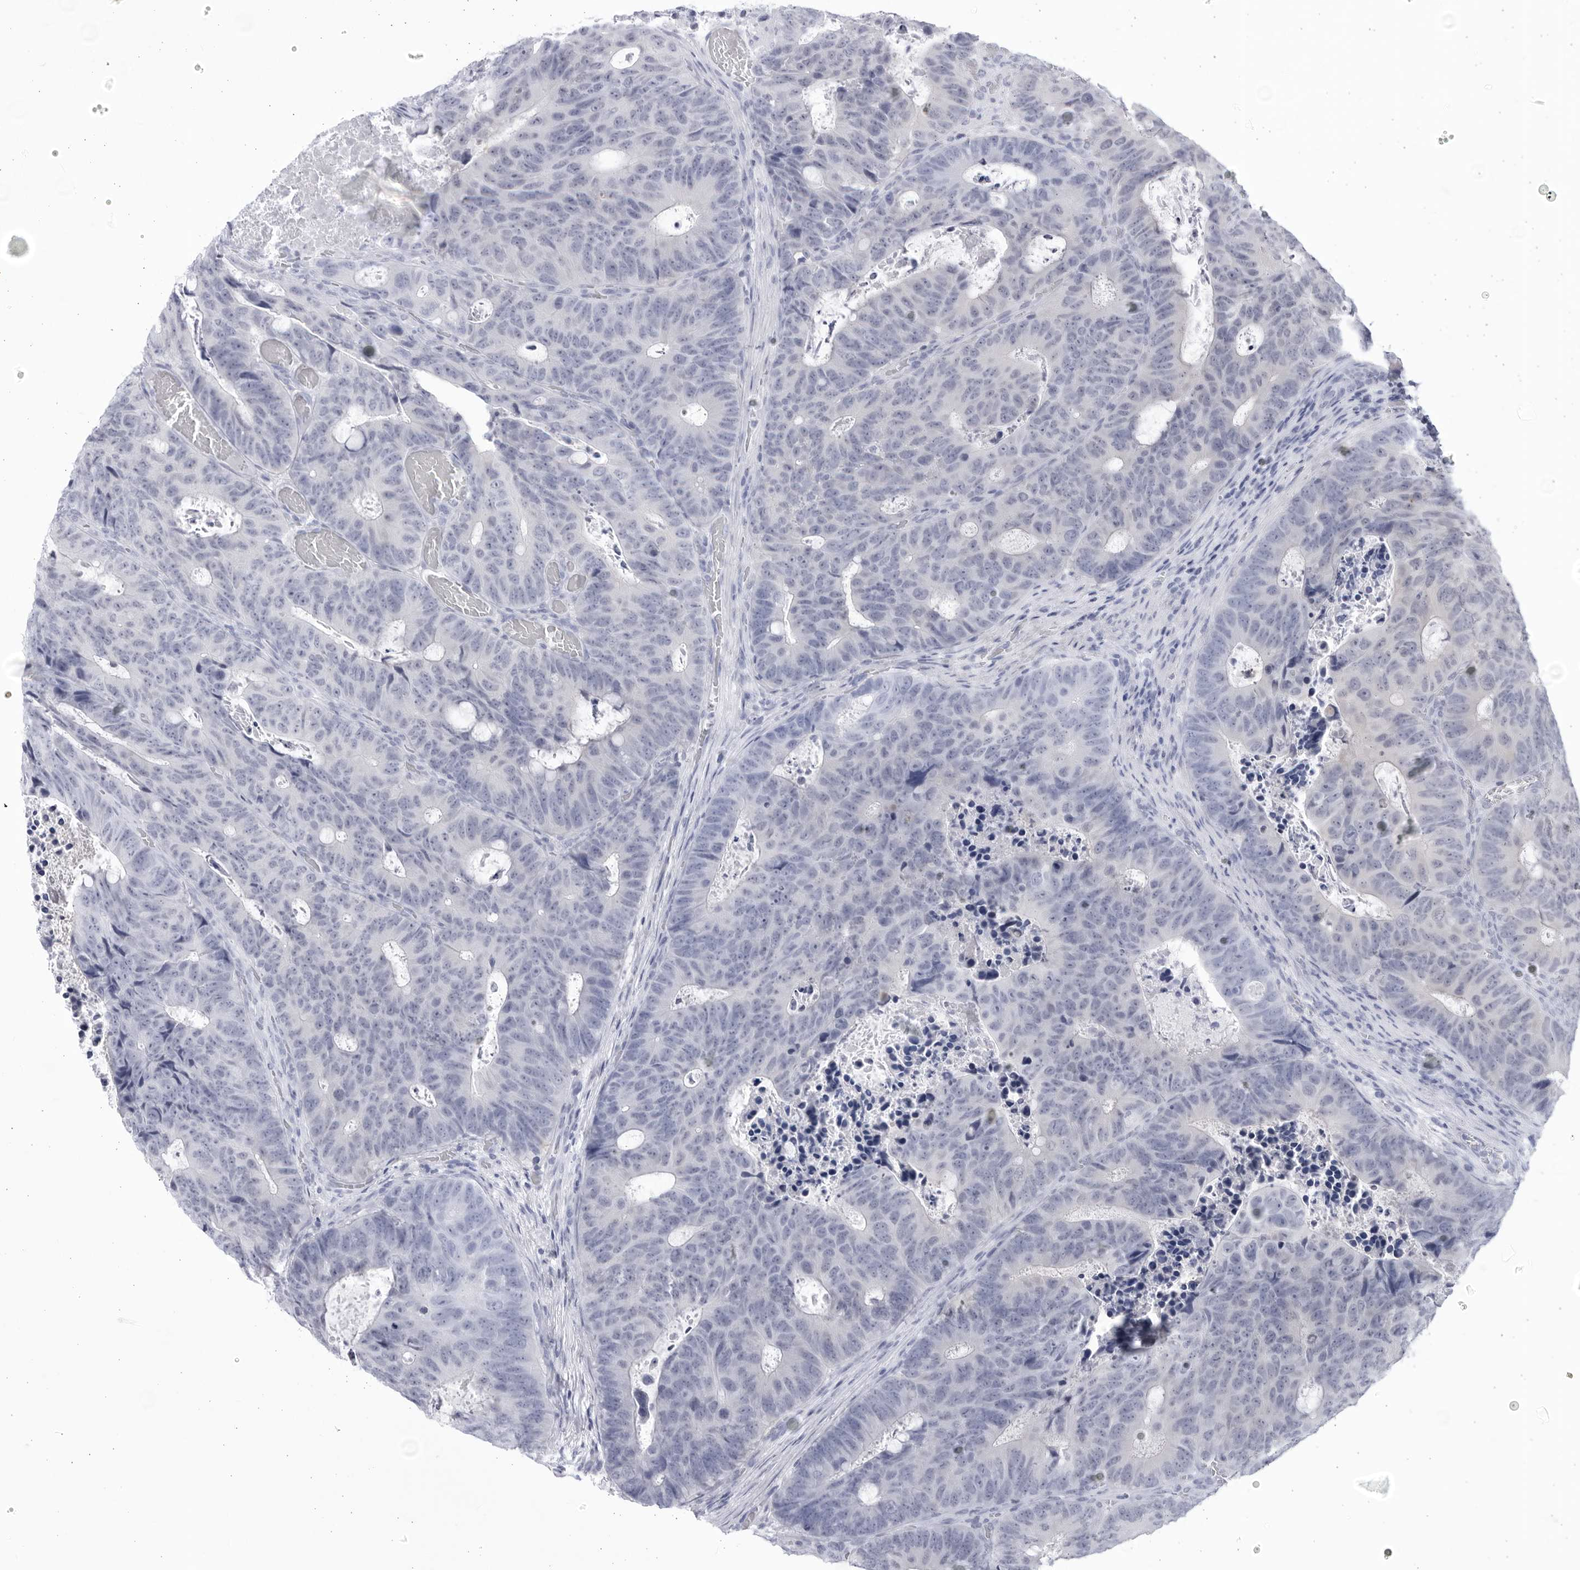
{"staining": {"intensity": "negative", "quantity": "none", "location": "none"}, "tissue": "colorectal cancer", "cell_type": "Tumor cells", "image_type": "cancer", "snomed": [{"axis": "morphology", "description": "Adenocarcinoma, NOS"}, {"axis": "topography", "description": "Colon"}], "caption": "Tumor cells show no significant staining in colorectal cancer.", "gene": "CCDC181", "patient": {"sex": "male", "age": 87}}